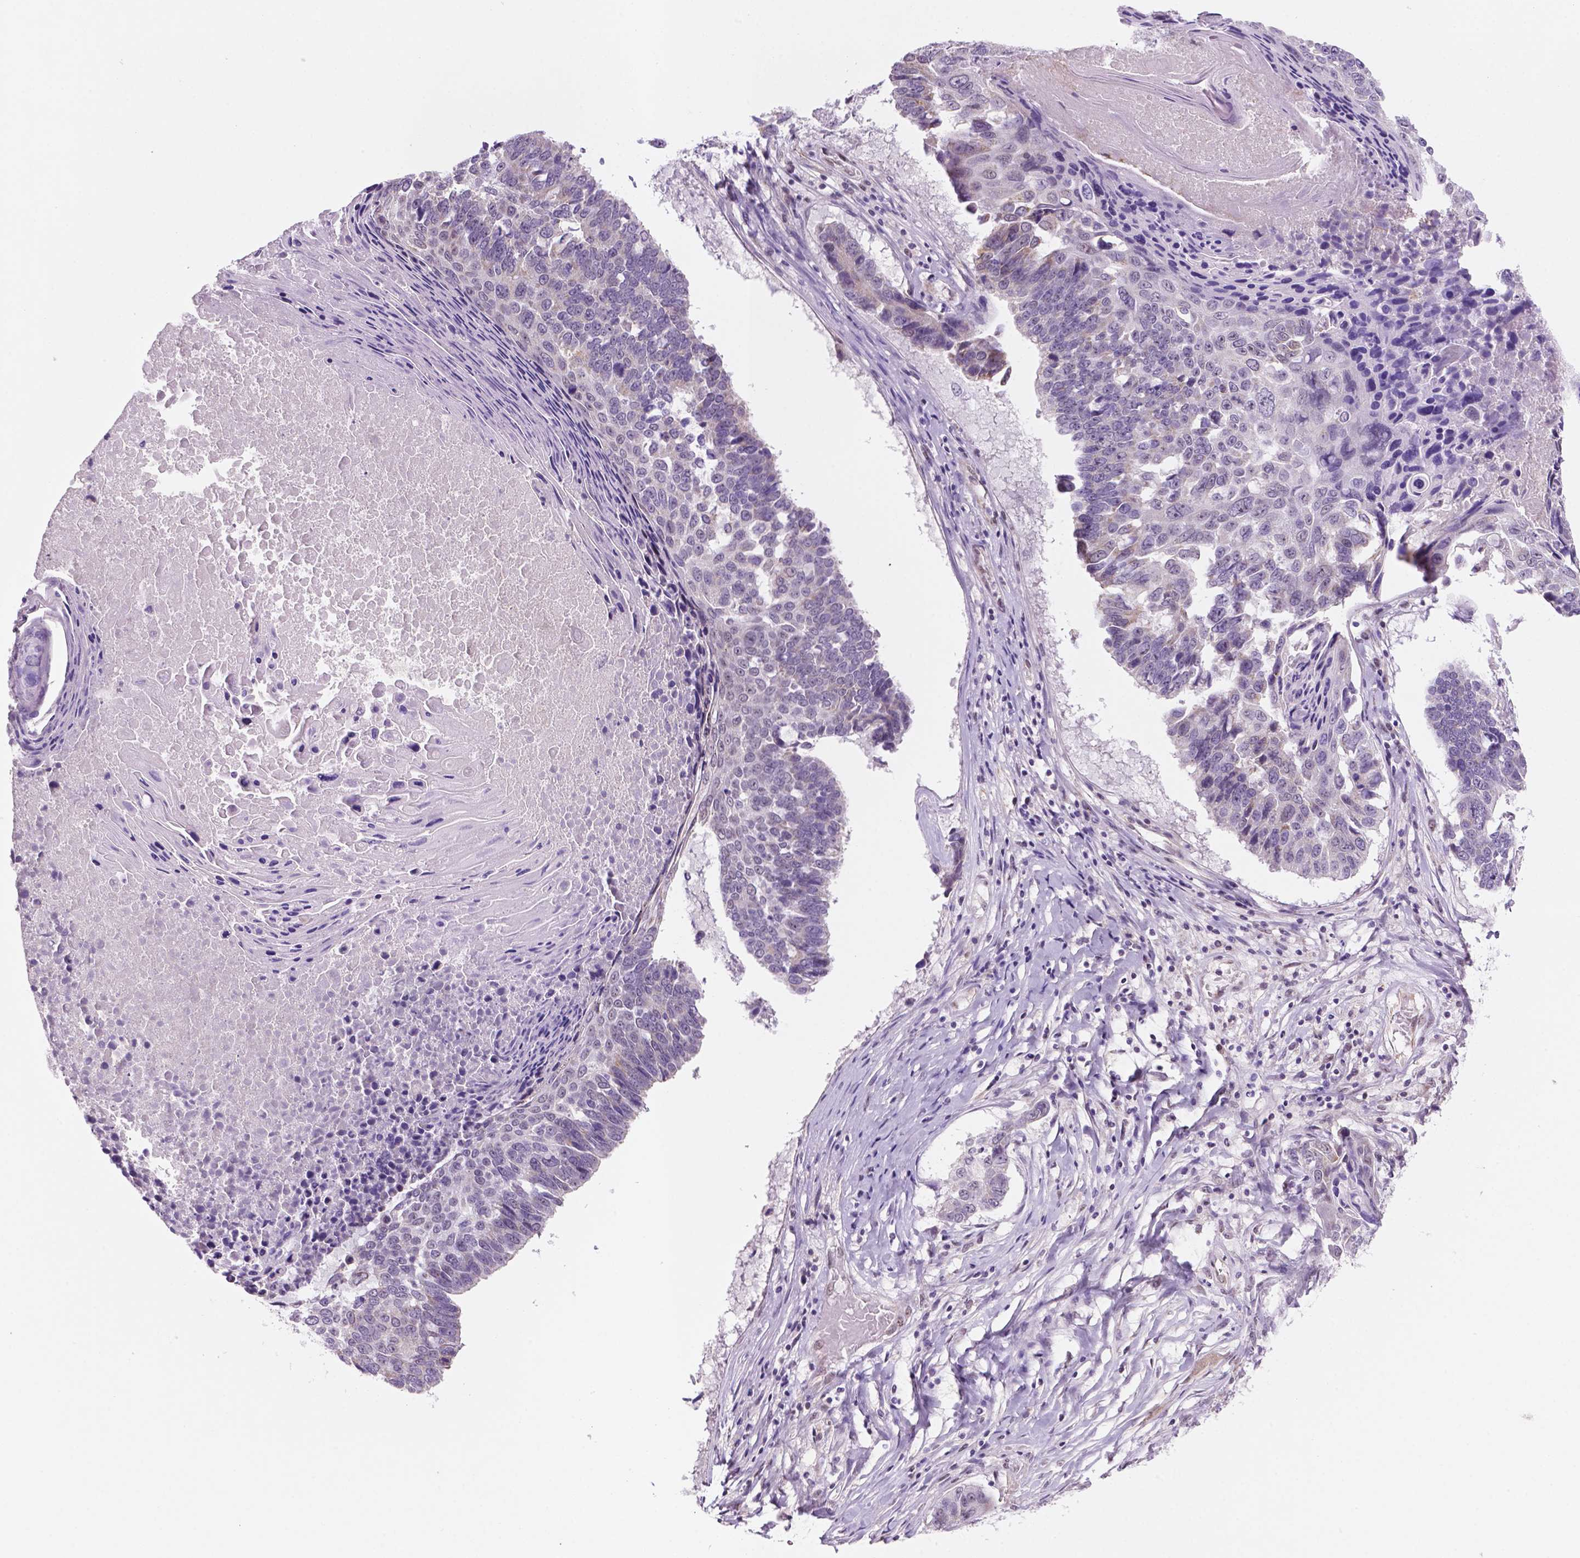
{"staining": {"intensity": "negative", "quantity": "none", "location": "none"}, "tissue": "lung cancer", "cell_type": "Tumor cells", "image_type": "cancer", "snomed": [{"axis": "morphology", "description": "Squamous cell carcinoma, NOS"}, {"axis": "topography", "description": "Lung"}], "caption": "Tumor cells are negative for protein expression in human squamous cell carcinoma (lung). (Brightfield microscopy of DAB (3,3'-diaminobenzidine) IHC at high magnification).", "gene": "C18orf21", "patient": {"sex": "male", "age": 73}}